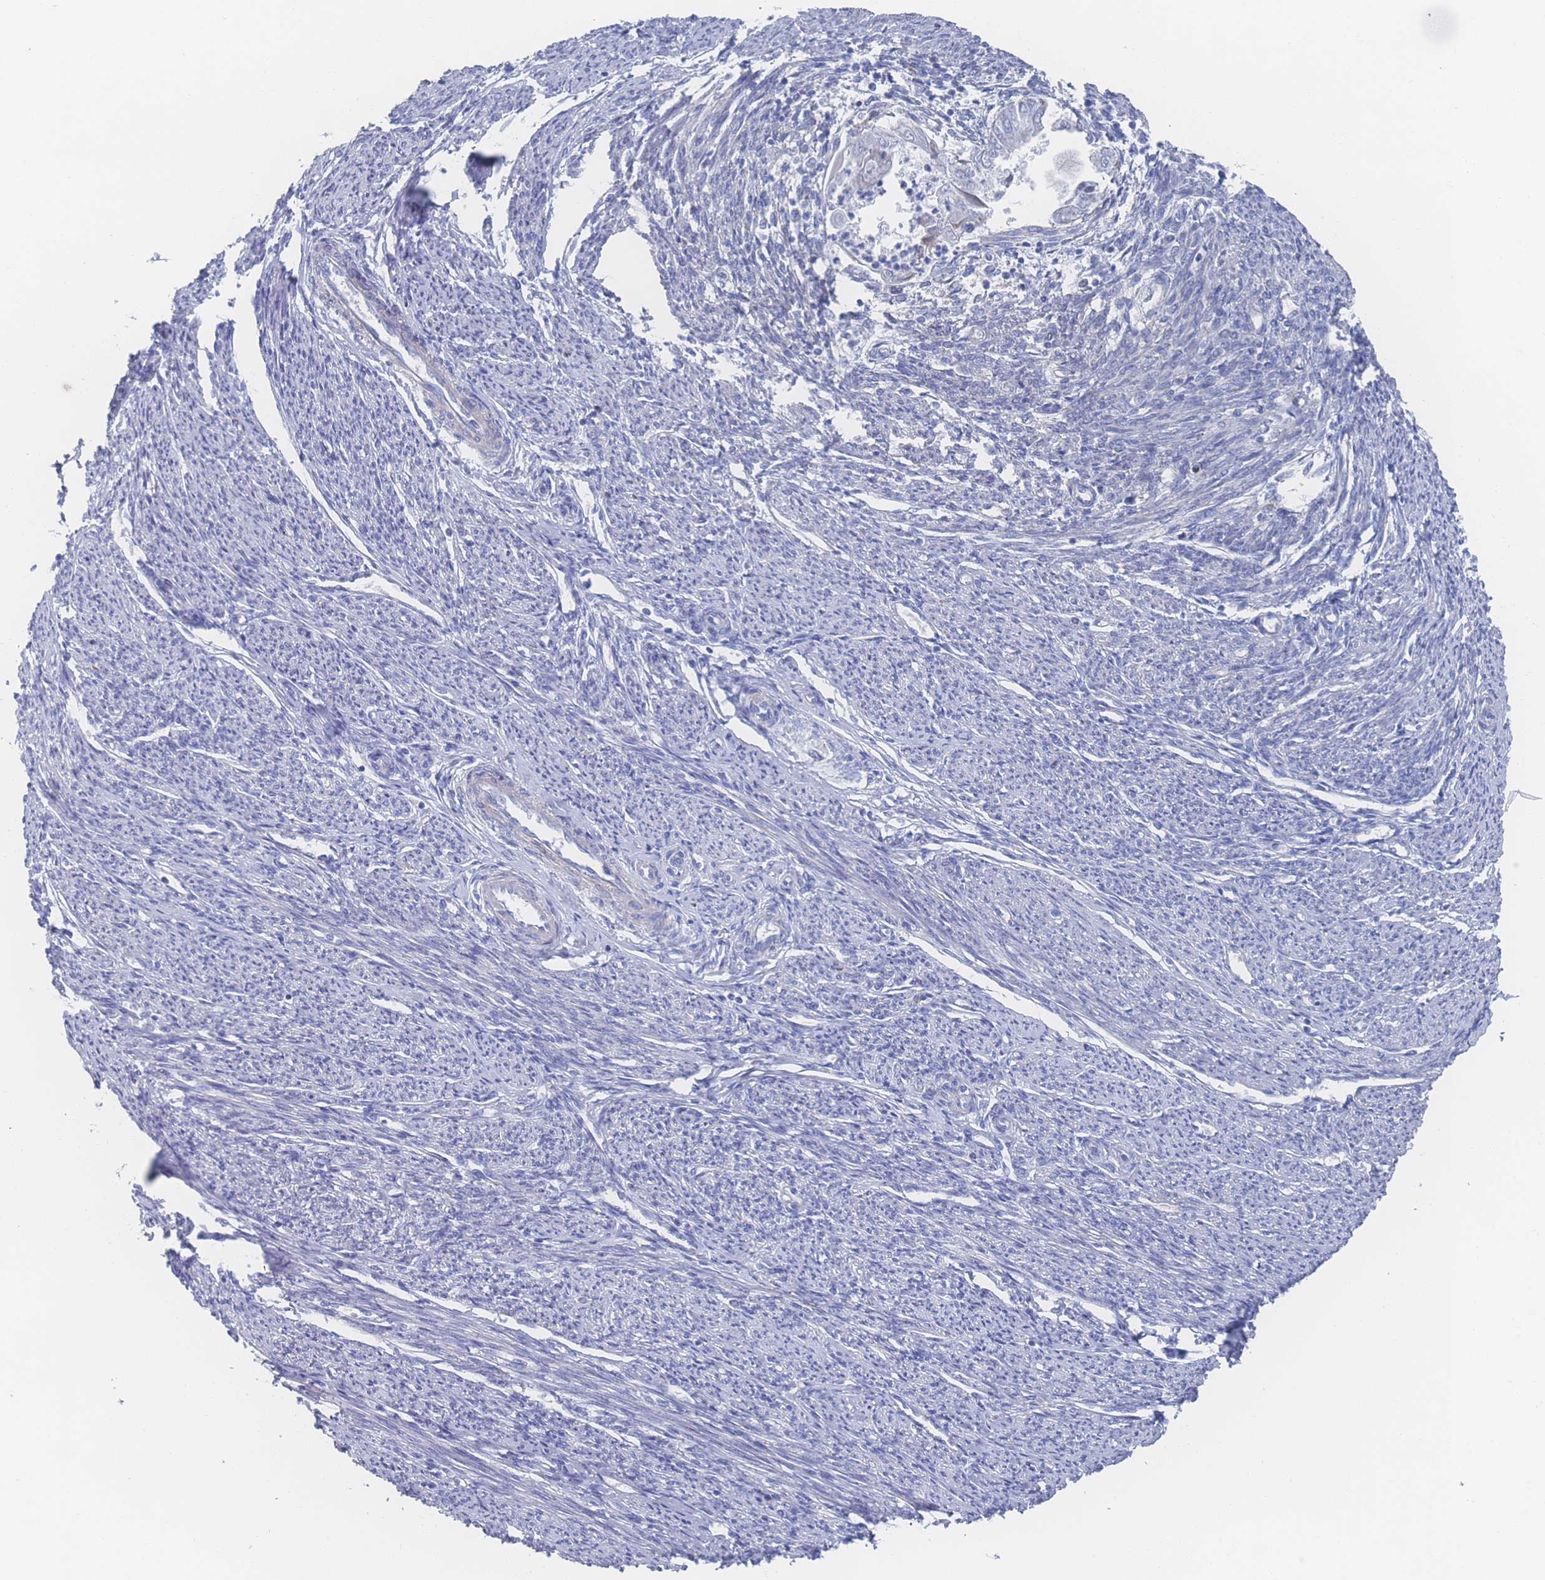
{"staining": {"intensity": "weak", "quantity": "25%-75%", "location": "cytoplasmic/membranous"}, "tissue": "smooth muscle", "cell_type": "Smooth muscle cells", "image_type": "normal", "snomed": [{"axis": "morphology", "description": "Normal tissue, NOS"}, {"axis": "topography", "description": "Smooth muscle"}, {"axis": "topography", "description": "Uterus"}], "caption": "Human smooth muscle stained with a brown dye shows weak cytoplasmic/membranous positive expression in about 25%-75% of smooth muscle cells.", "gene": "SNPH", "patient": {"sex": "female", "age": 59}}